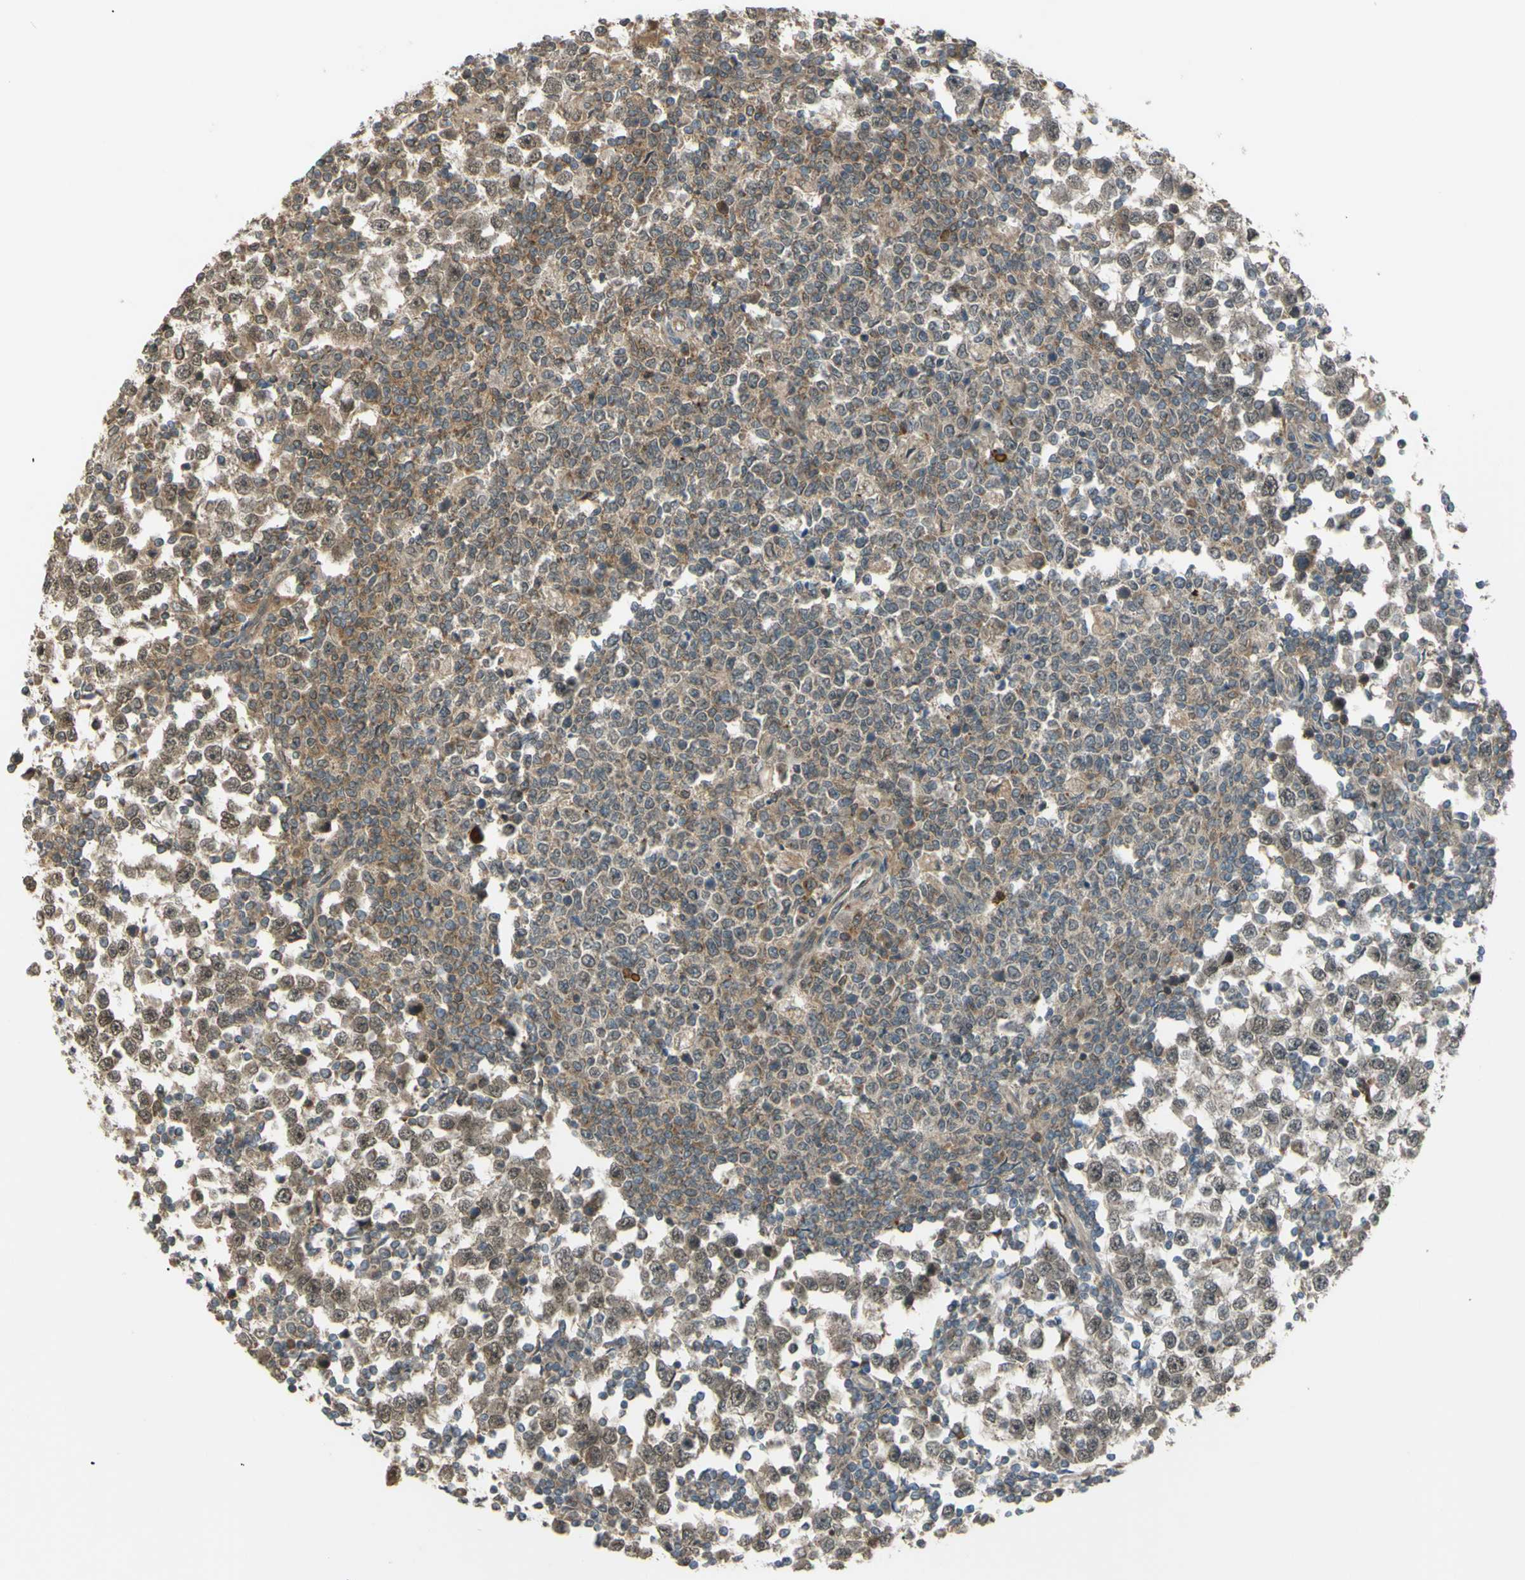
{"staining": {"intensity": "weak", "quantity": "25%-75%", "location": "cytoplasmic/membranous,nuclear"}, "tissue": "testis cancer", "cell_type": "Tumor cells", "image_type": "cancer", "snomed": [{"axis": "morphology", "description": "Seminoma, NOS"}, {"axis": "topography", "description": "Testis"}], "caption": "A low amount of weak cytoplasmic/membranous and nuclear expression is present in approximately 25%-75% of tumor cells in seminoma (testis) tissue. (IHC, brightfield microscopy, high magnification).", "gene": "FLII", "patient": {"sex": "male", "age": 65}}